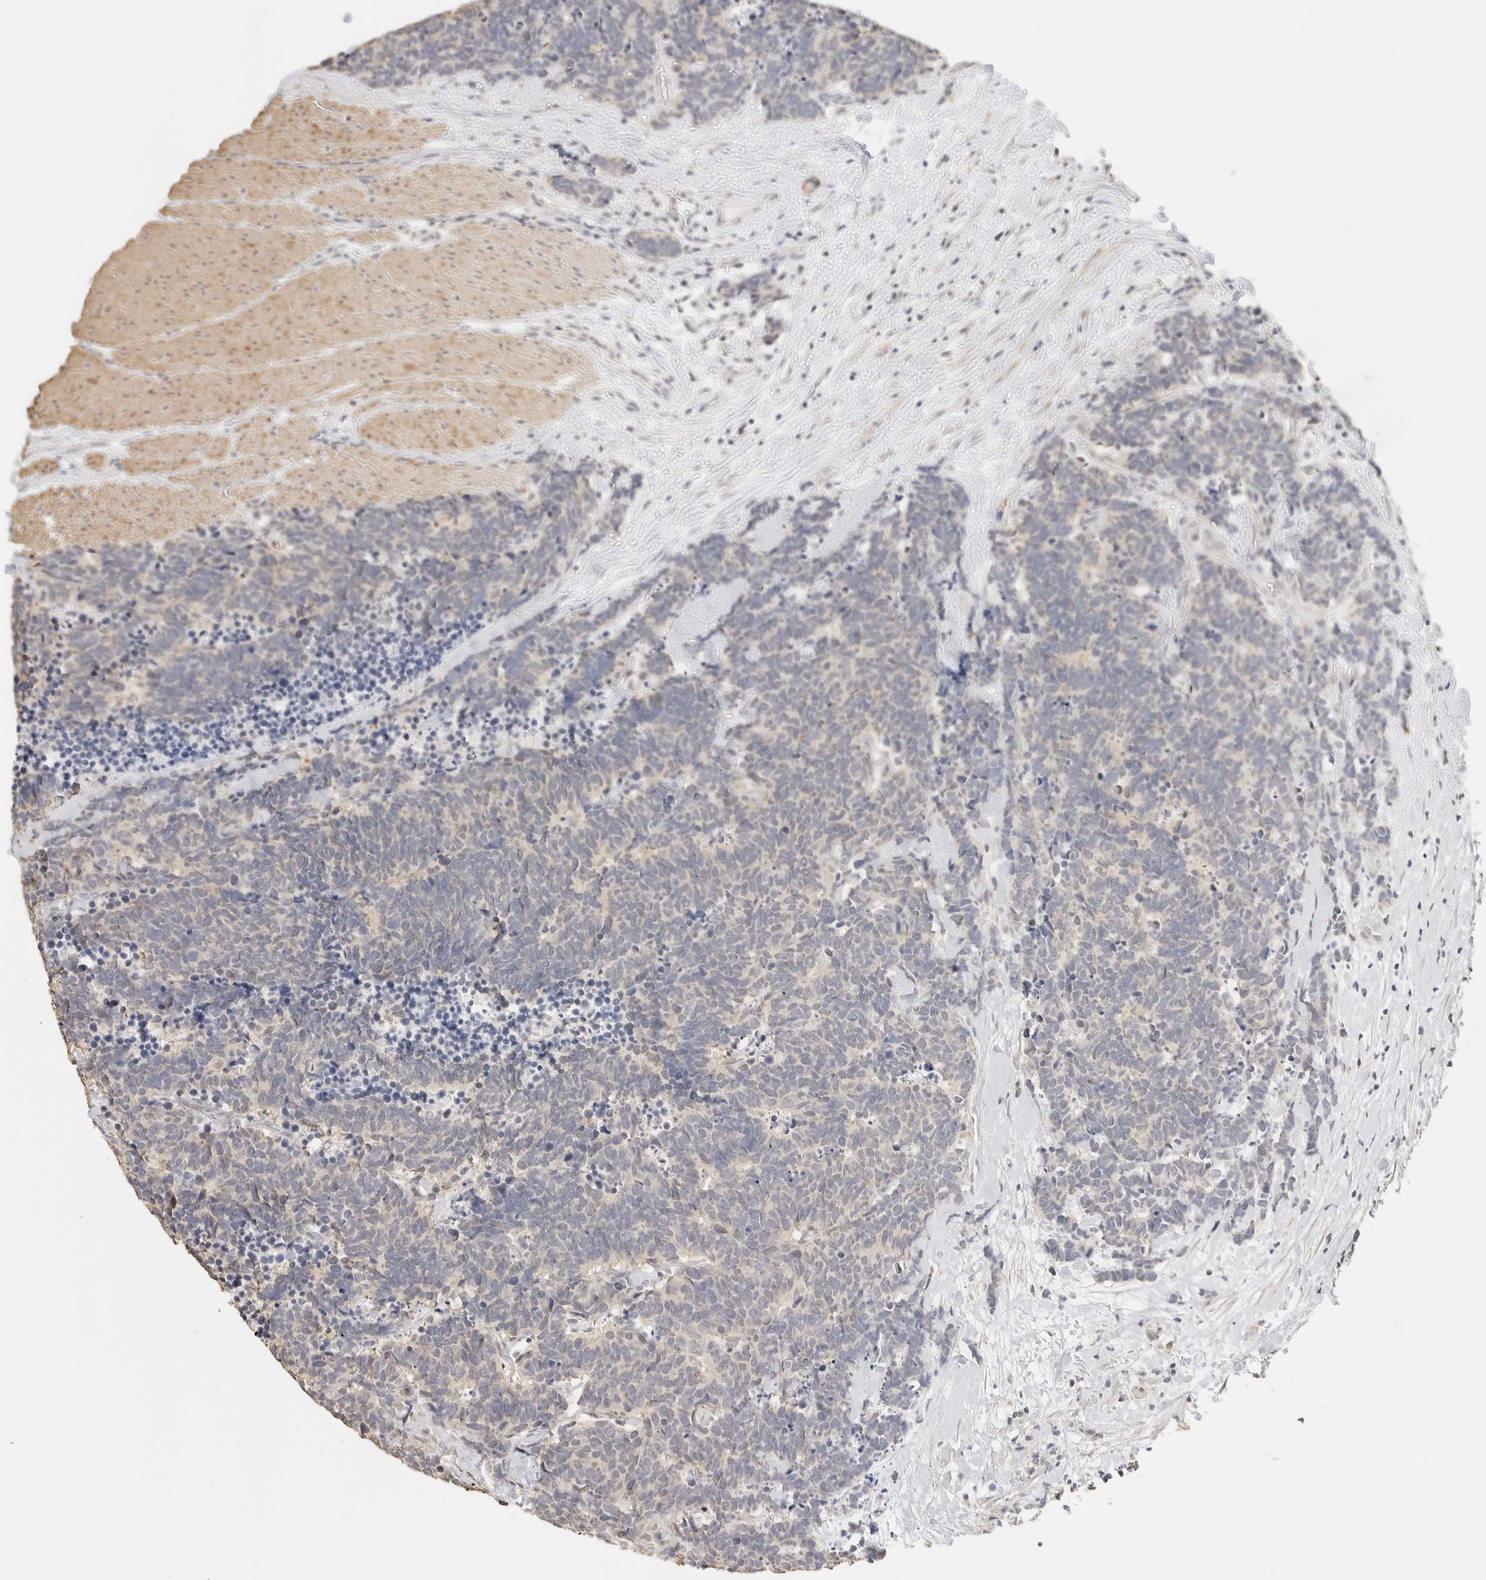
{"staining": {"intensity": "weak", "quantity": "<25%", "location": "cytoplasmic/membranous"}, "tissue": "carcinoid", "cell_type": "Tumor cells", "image_type": "cancer", "snomed": [{"axis": "morphology", "description": "Carcinoma, NOS"}, {"axis": "morphology", "description": "Carcinoid, malignant, NOS"}, {"axis": "topography", "description": "Urinary bladder"}], "caption": "Photomicrograph shows no protein expression in tumor cells of carcinoid tissue.", "gene": "PCDH19", "patient": {"sex": "male", "age": 57}}